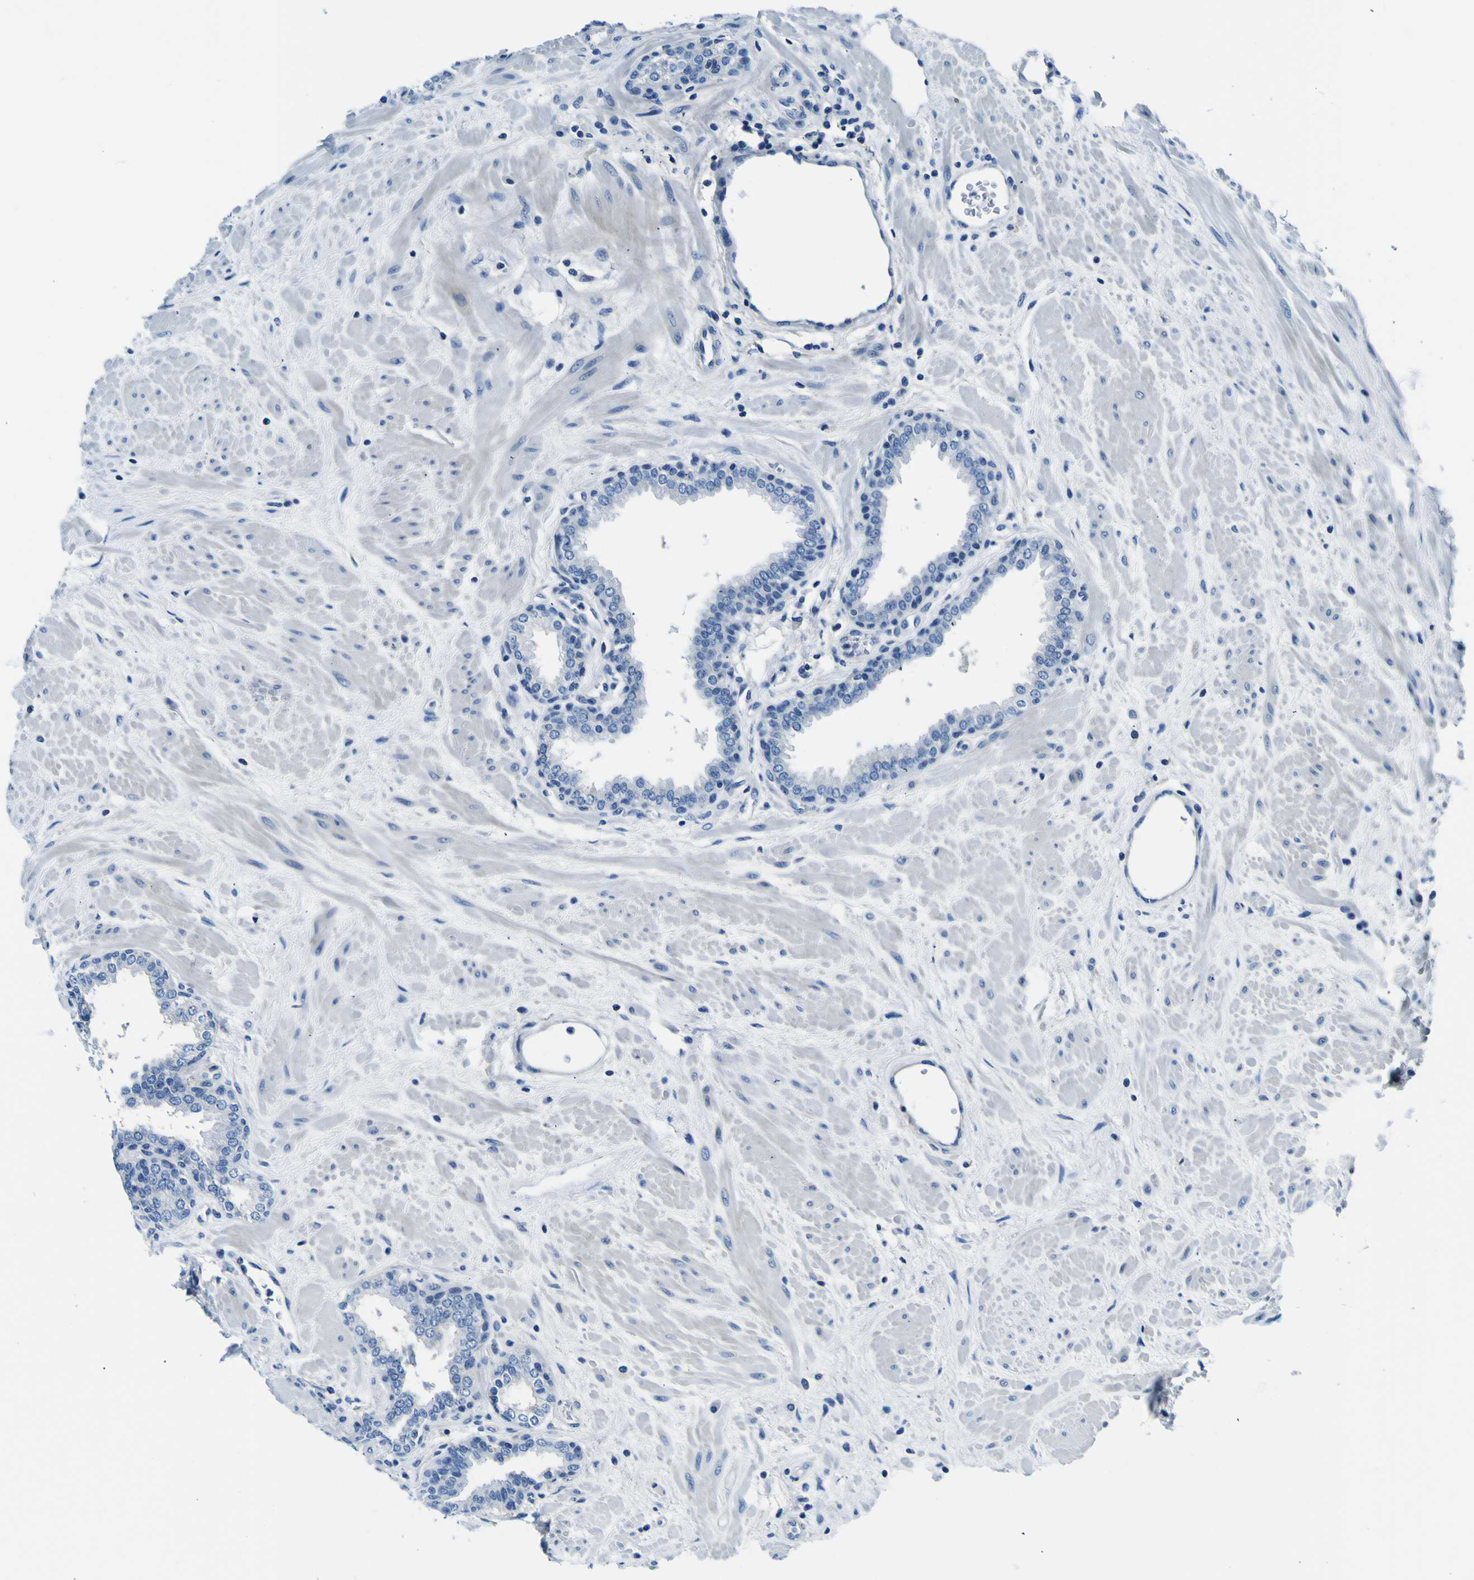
{"staining": {"intensity": "negative", "quantity": "none", "location": "none"}, "tissue": "prostate", "cell_type": "Glandular cells", "image_type": "normal", "snomed": [{"axis": "morphology", "description": "Normal tissue, NOS"}, {"axis": "topography", "description": "Prostate"}], "caption": "The photomicrograph exhibits no staining of glandular cells in unremarkable prostate.", "gene": "ADGRA2", "patient": {"sex": "male", "age": 51}}